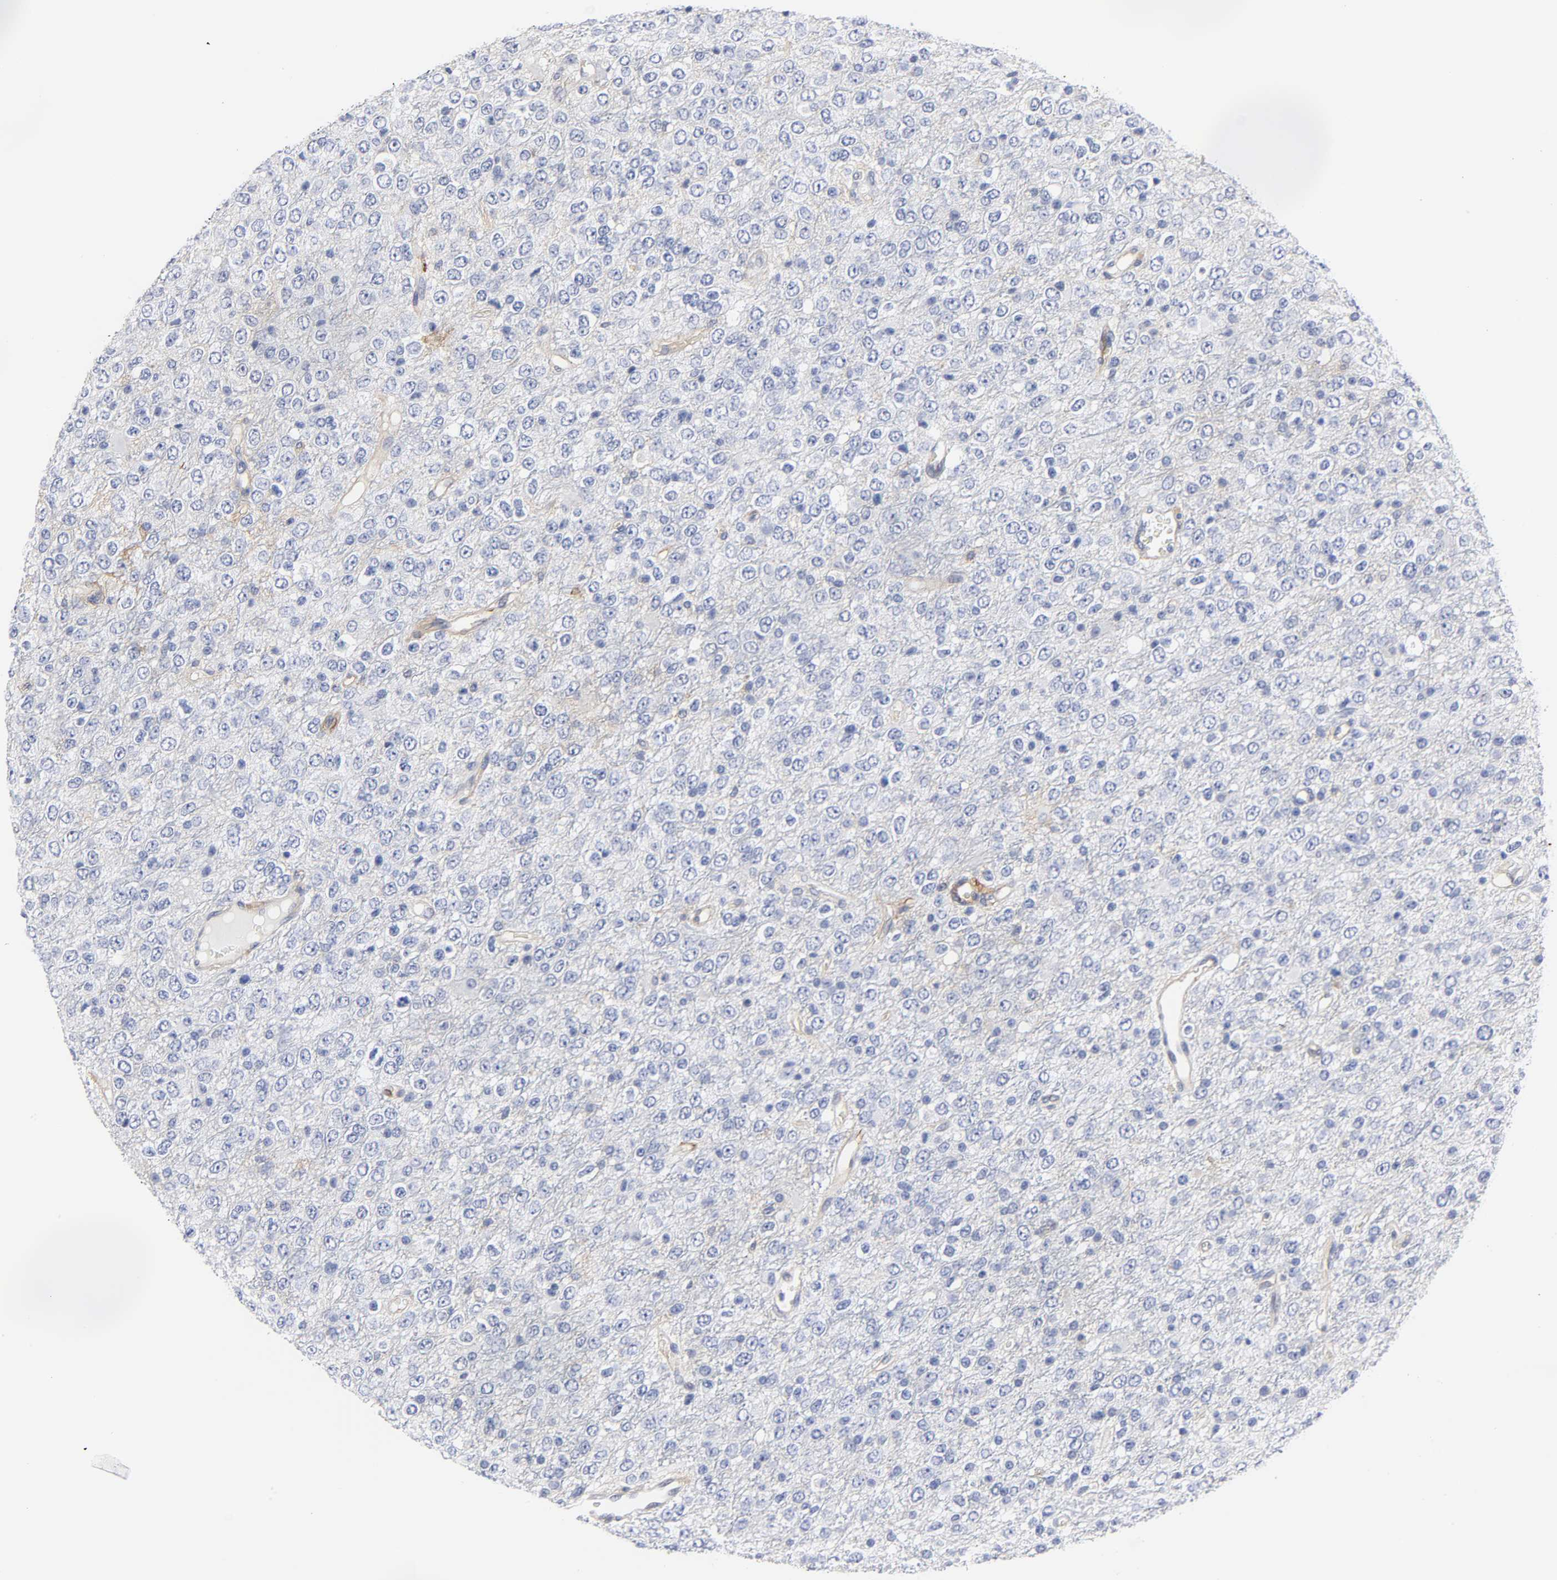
{"staining": {"intensity": "negative", "quantity": "none", "location": "none"}, "tissue": "glioma", "cell_type": "Tumor cells", "image_type": "cancer", "snomed": [{"axis": "morphology", "description": "Glioma, malignant, High grade"}, {"axis": "topography", "description": "pancreas cauda"}], "caption": "DAB (3,3'-diaminobenzidine) immunohistochemical staining of human malignant glioma (high-grade) reveals no significant staining in tumor cells.", "gene": "ICAM1", "patient": {"sex": "male", "age": 60}}